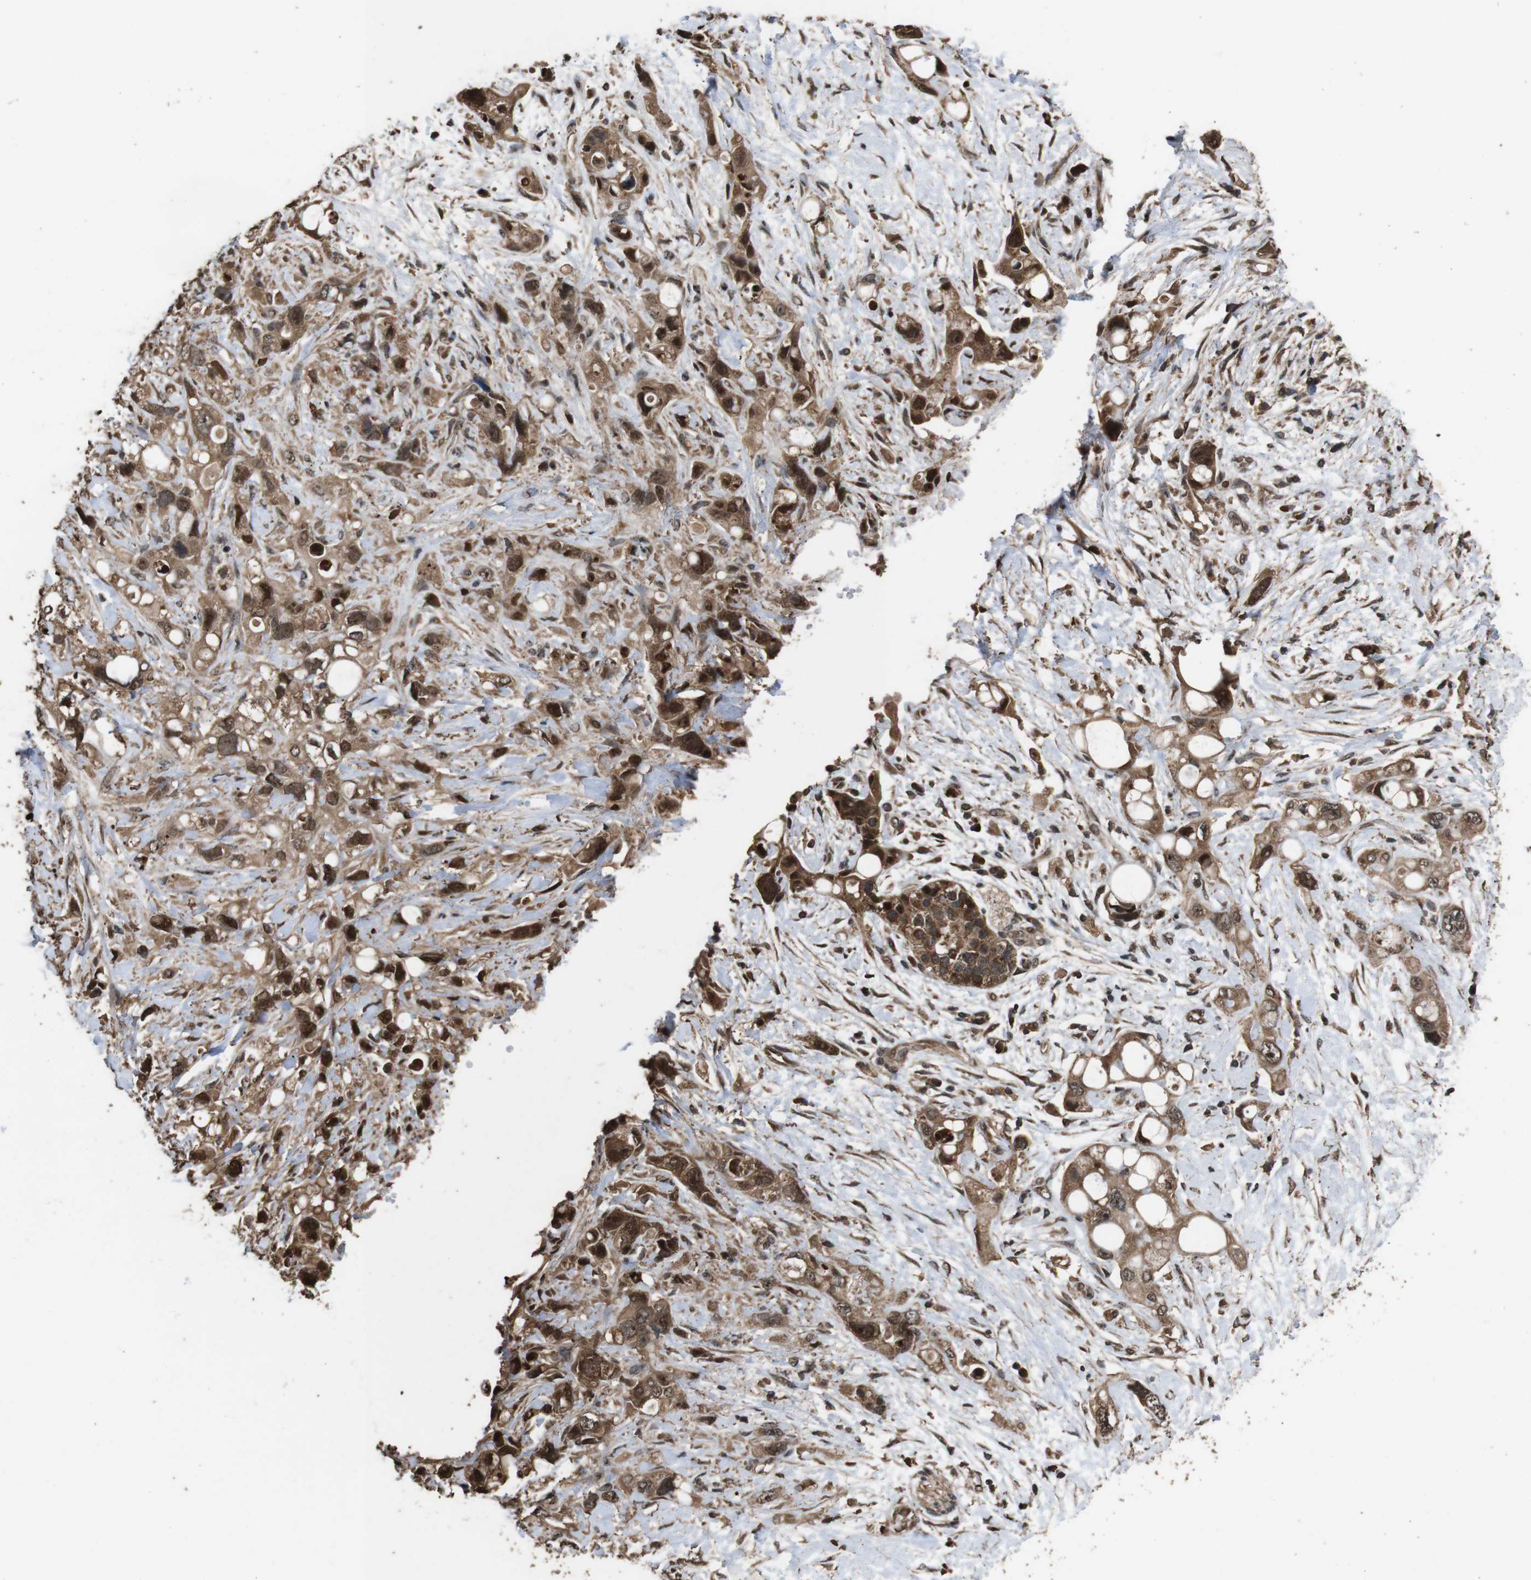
{"staining": {"intensity": "moderate", "quantity": ">75%", "location": "cytoplasmic/membranous,nuclear"}, "tissue": "pancreatic cancer", "cell_type": "Tumor cells", "image_type": "cancer", "snomed": [{"axis": "morphology", "description": "Adenocarcinoma, NOS"}, {"axis": "topography", "description": "Pancreas"}], "caption": "Brown immunohistochemical staining in human adenocarcinoma (pancreatic) exhibits moderate cytoplasmic/membranous and nuclear staining in approximately >75% of tumor cells. (DAB (3,3'-diaminobenzidine) = brown stain, brightfield microscopy at high magnification).", "gene": "RRAS2", "patient": {"sex": "female", "age": 56}}